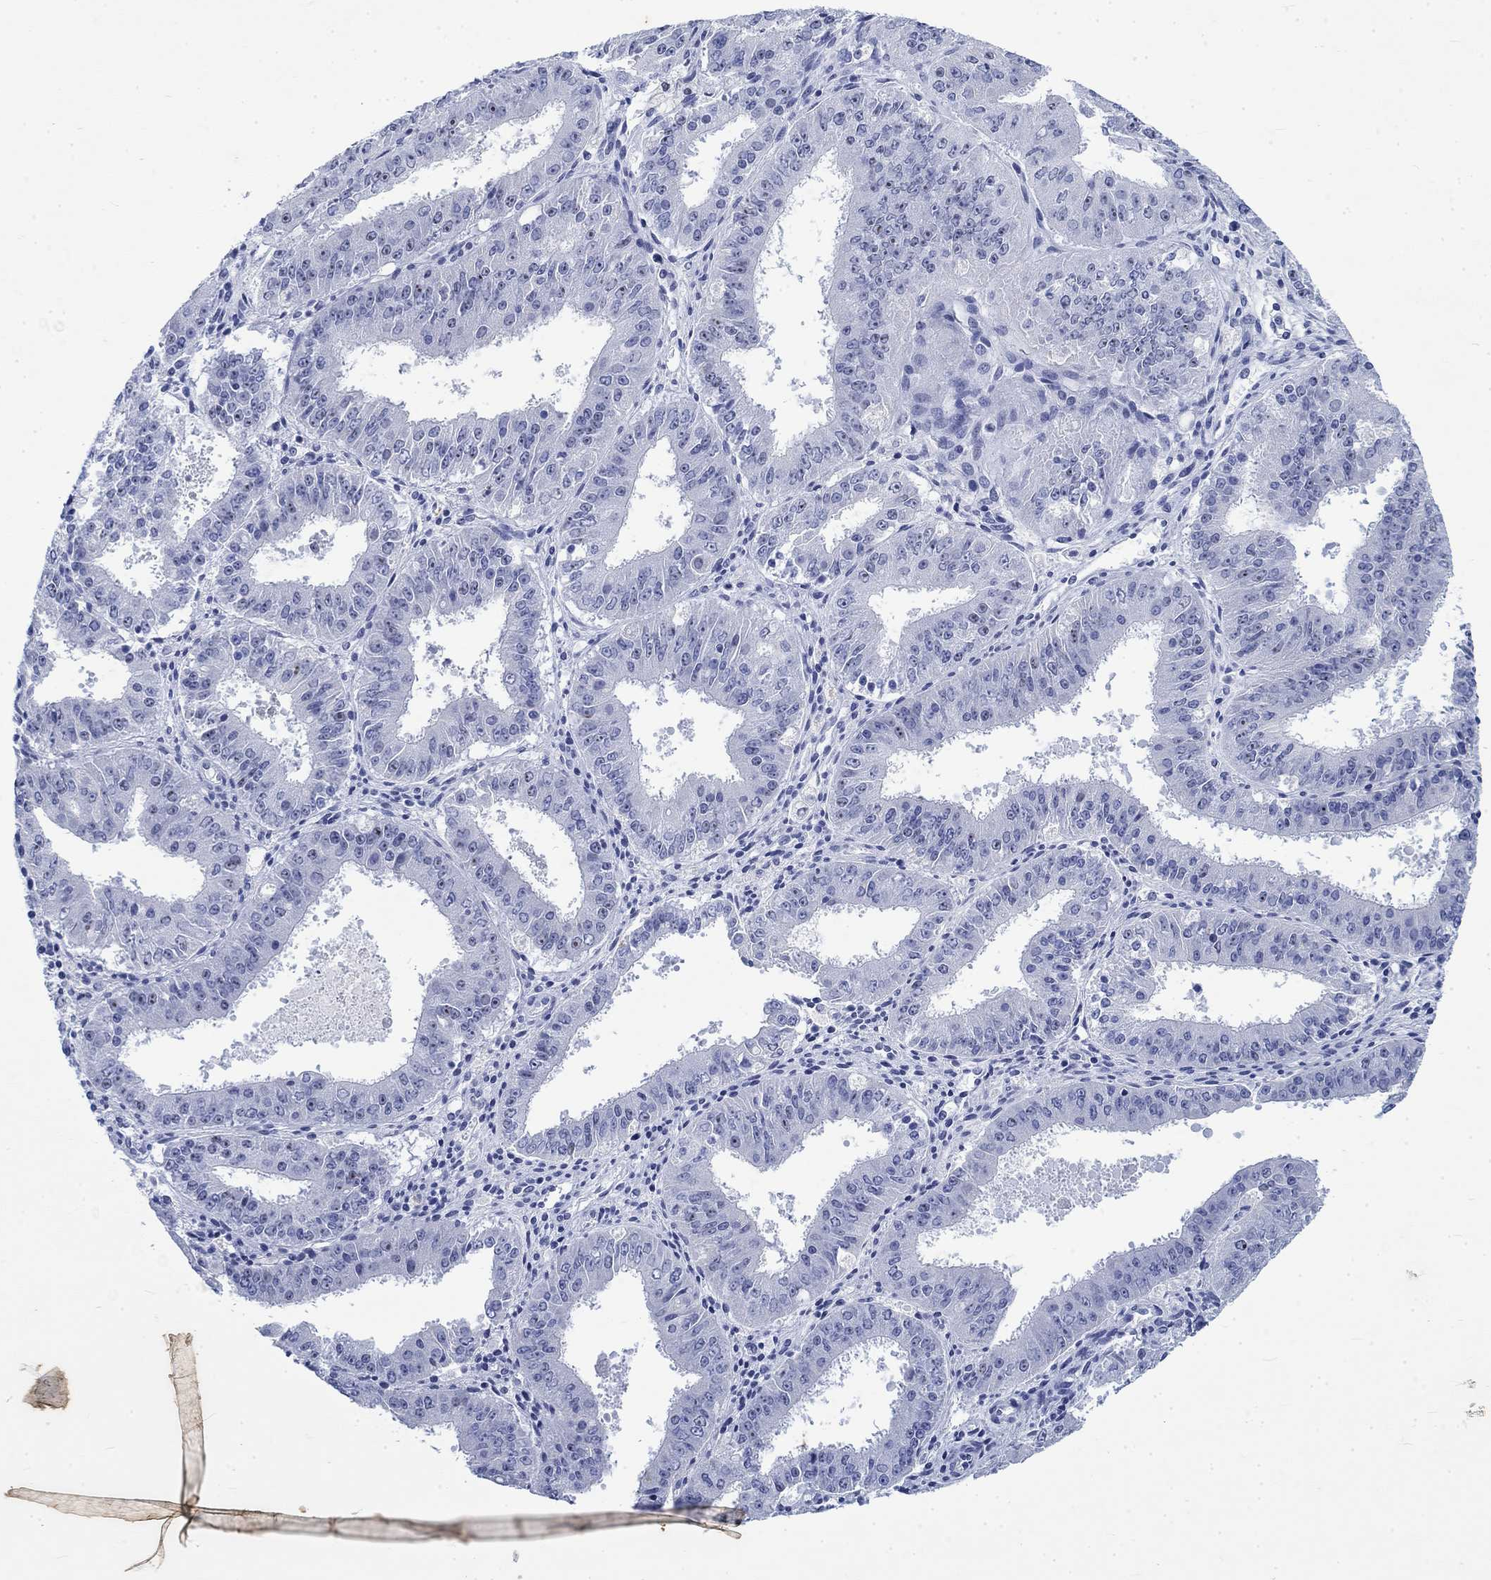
{"staining": {"intensity": "negative", "quantity": "none", "location": "none"}, "tissue": "ovarian cancer", "cell_type": "Tumor cells", "image_type": "cancer", "snomed": [{"axis": "morphology", "description": "Carcinoma, endometroid"}, {"axis": "topography", "description": "Ovary"}], "caption": "A high-resolution image shows immunohistochemistry (IHC) staining of ovarian cancer (endometroid carcinoma), which reveals no significant expression in tumor cells.", "gene": "KRT76", "patient": {"sex": "female", "age": 42}}